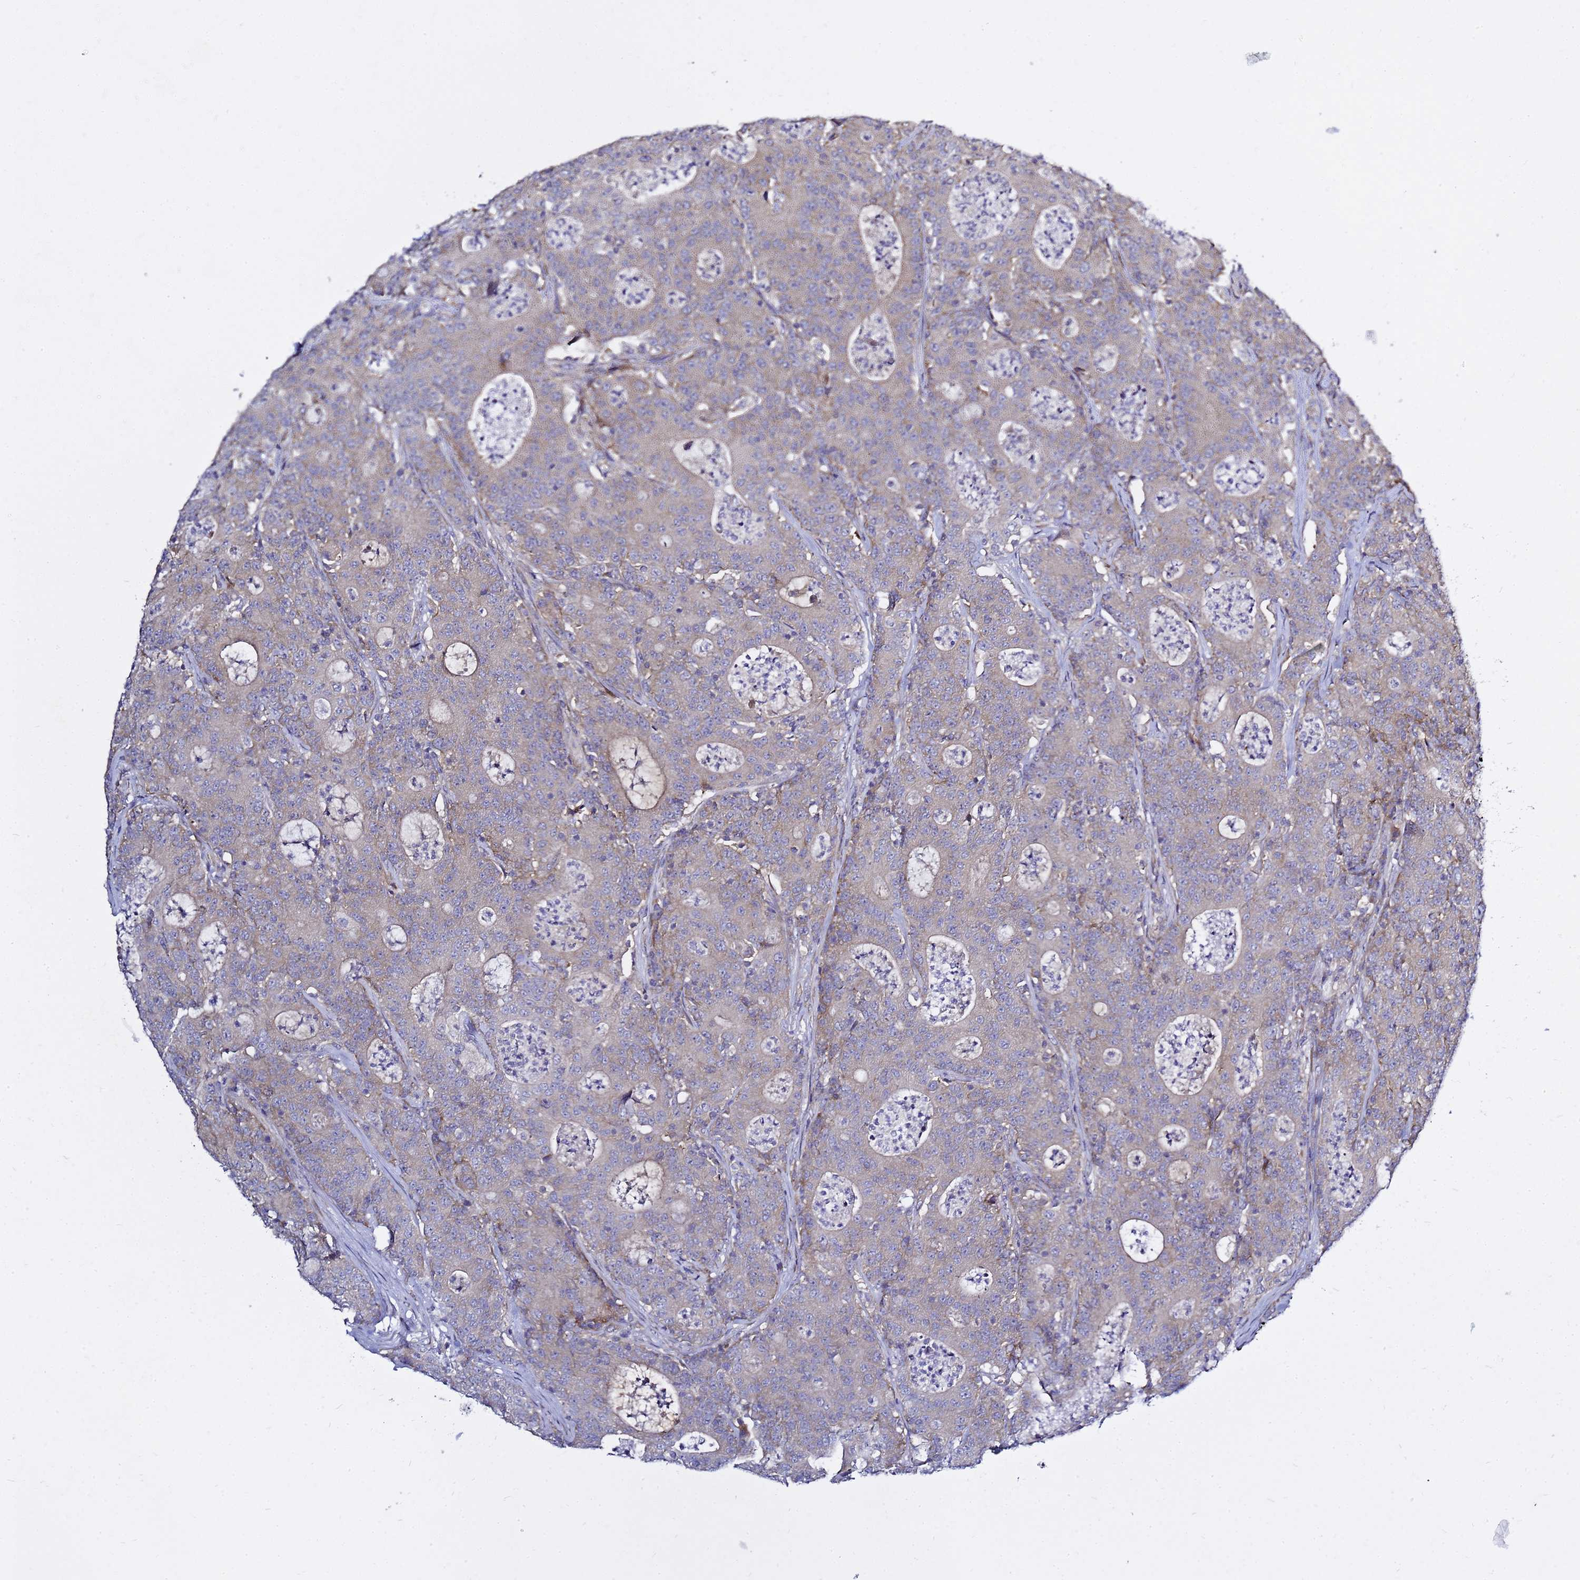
{"staining": {"intensity": "weak", "quantity": "<25%", "location": "cytoplasmic/membranous"}, "tissue": "colorectal cancer", "cell_type": "Tumor cells", "image_type": "cancer", "snomed": [{"axis": "morphology", "description": "Adenocarcinoma, NOS"}, {"axis": "topography", "description": "Colon"}], "caption": "Adenocarcinoma (colorectal) stained for a protein using immunohistochemistry demonstrates no staining tumor cells.", "gene": "MON1B", "patient": {"sex": "male", "age": 83}}